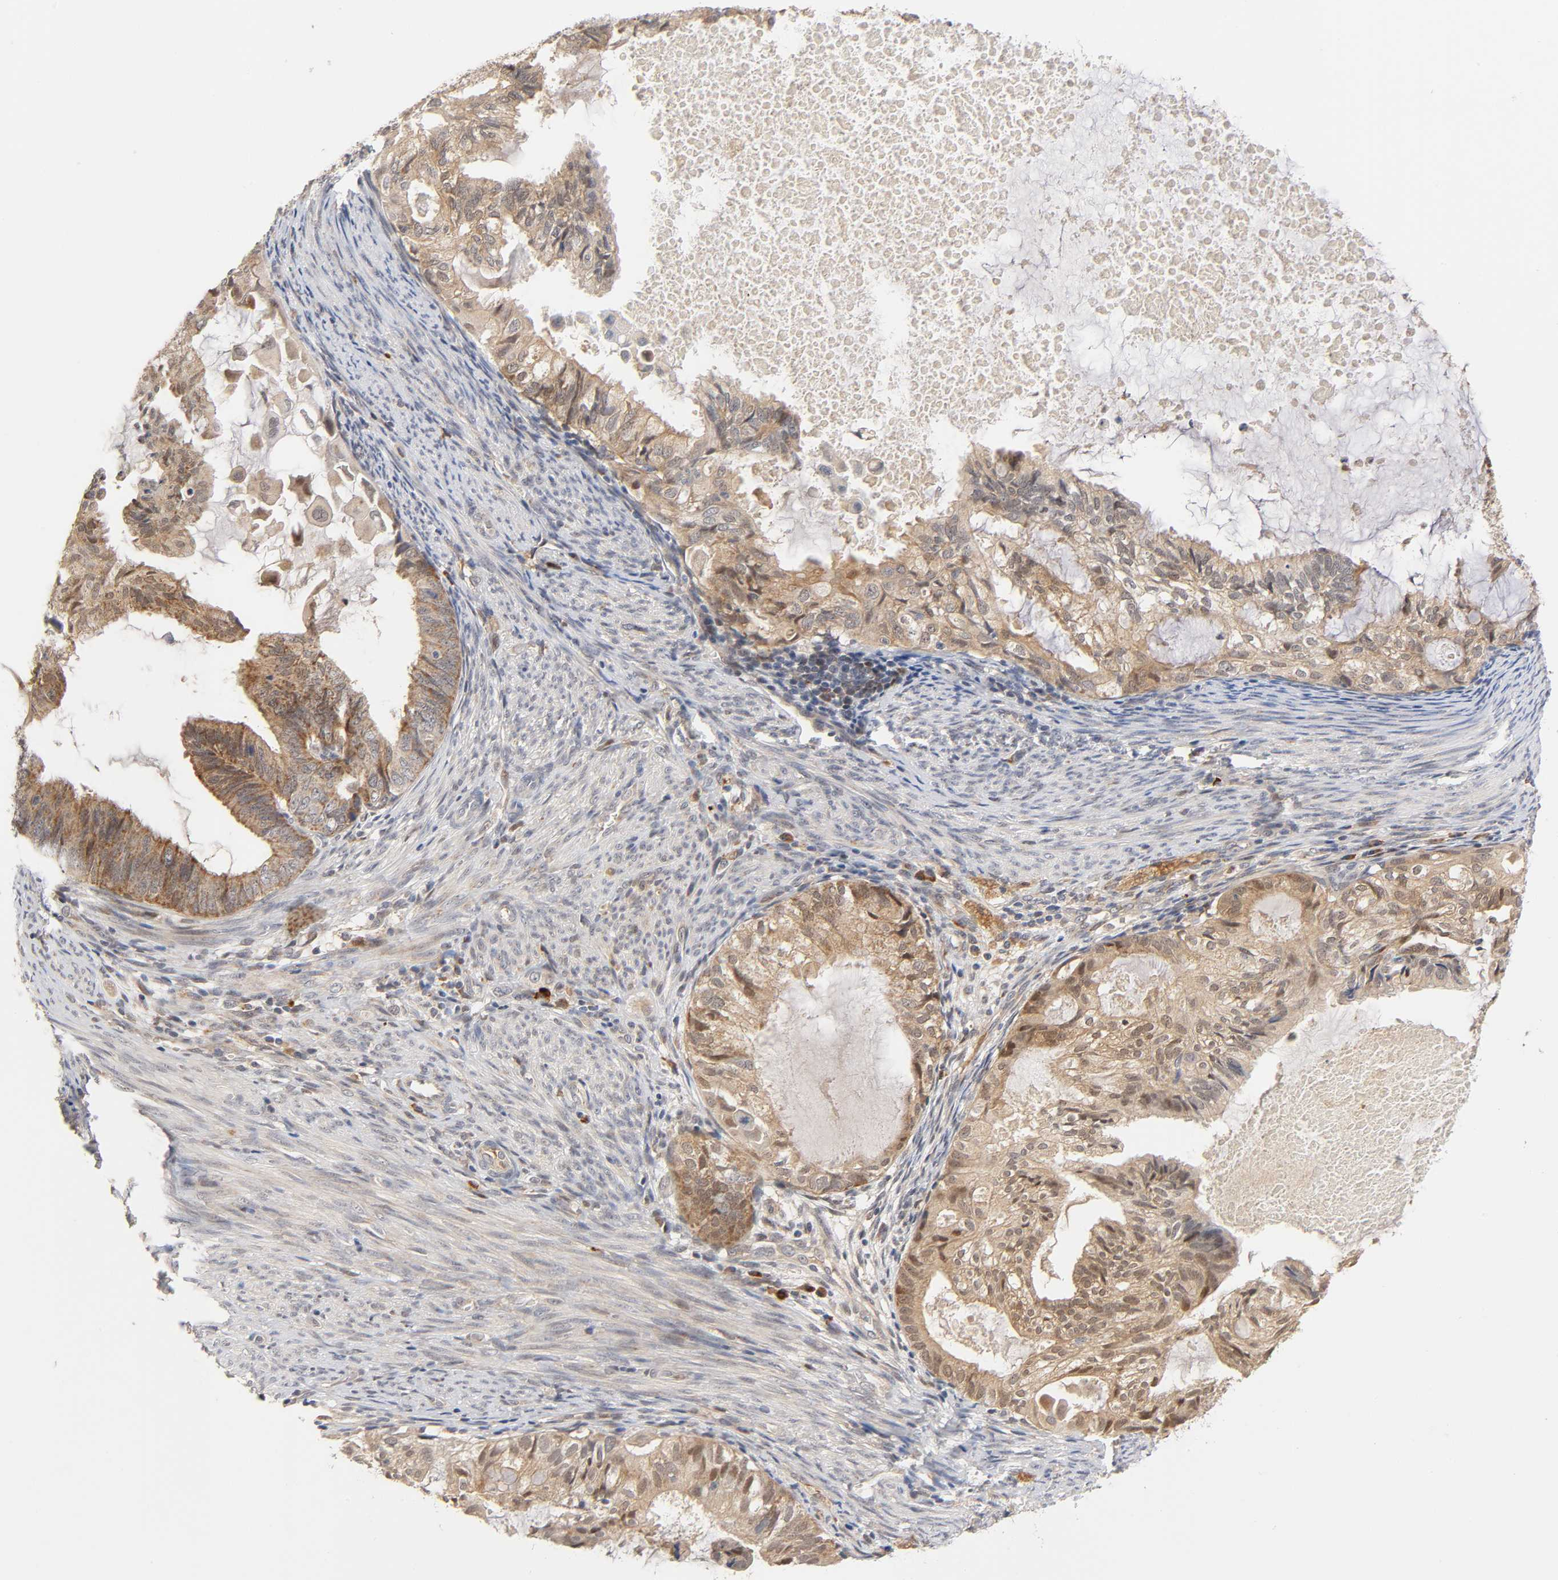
{"staining": {"intensity": "moderate", "quantity": ">75%", "location": "cytoplasmic/membranous,nuclear"}, "tissue": "cervical cancer", "cell_type": "Tumor cells", "image_type": "cancer", "snomed": [{"axis": "morphology", "description": "Normal tissue, NOS"}, {"axis": "morphology", "description": "Adenocarcinoma, NOS"}, {"axis": "topography", "description": "Cervix"}, {"axis": "topography", "description": "Endometrium"}], "caption": "Tumor cells reveal medium levels of moderate cytoplasmic/membranous and nuclear staining in about >75% of cells in cervical cancer. The protein is shown in brown color, while the nuclei are stained blue.", "gene": "GSTZ1", "patient": {"sex": "female", "age": 86}}